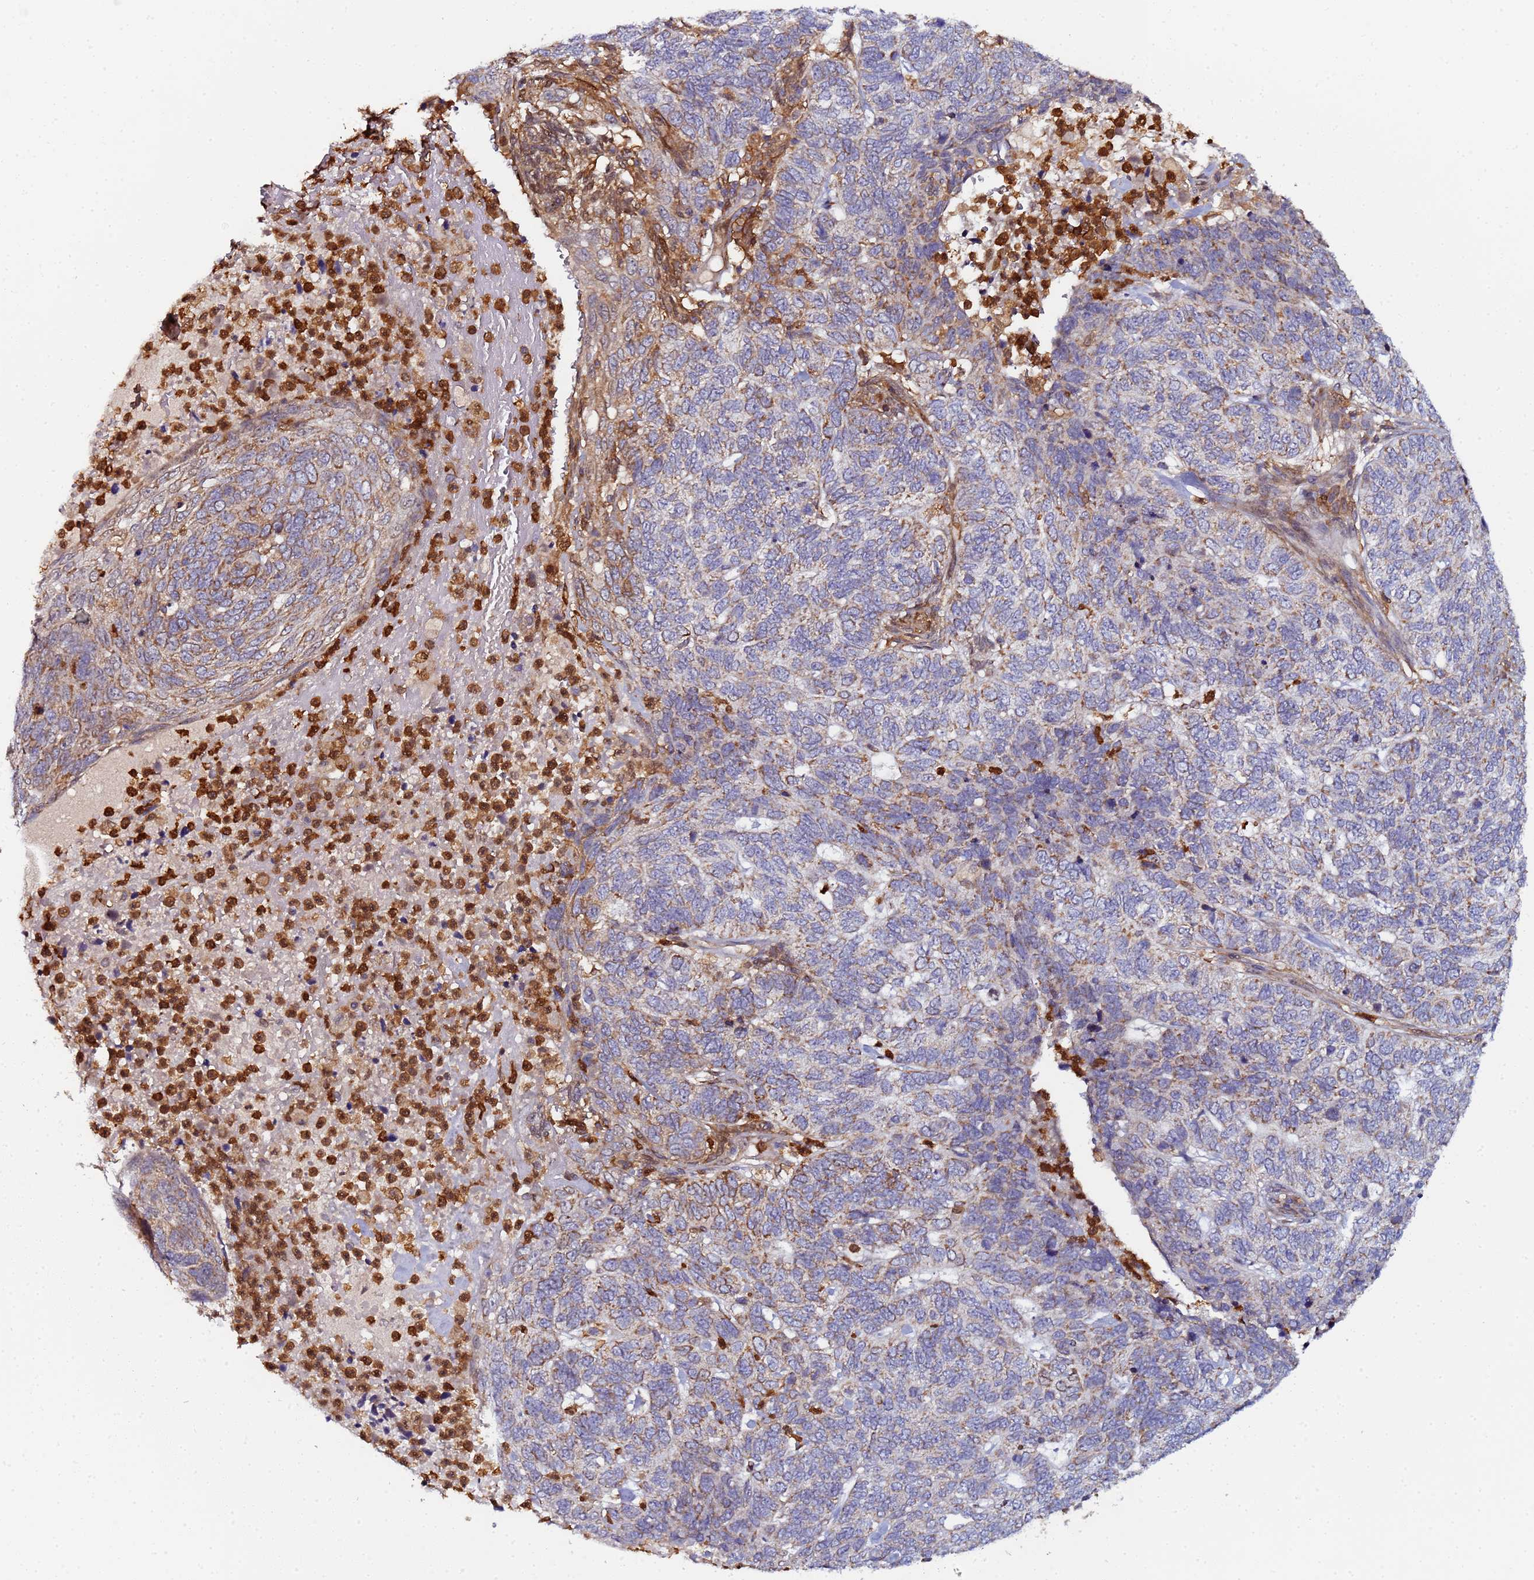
{"staining": {"intensity": "moderate", "quantity": "25%-75%", "location": "cytoplasmic/membranous"}, "tissue": "skin cancer", "cell_type": "Tumor cells", "image_type": "cancer", "snomed": [{"axis": "morphology", "description": "Basal cell carcinoma"}, {"axis": "topography", "description": "Skin"}], "caption": "Protein staining exhibits moderate cytoplasmic/membranous staining in approximately 25%-75% of tumor cells in skin cancer.", "gene": "CCDC127", "patient": {"sex": "female", "age": 65}}